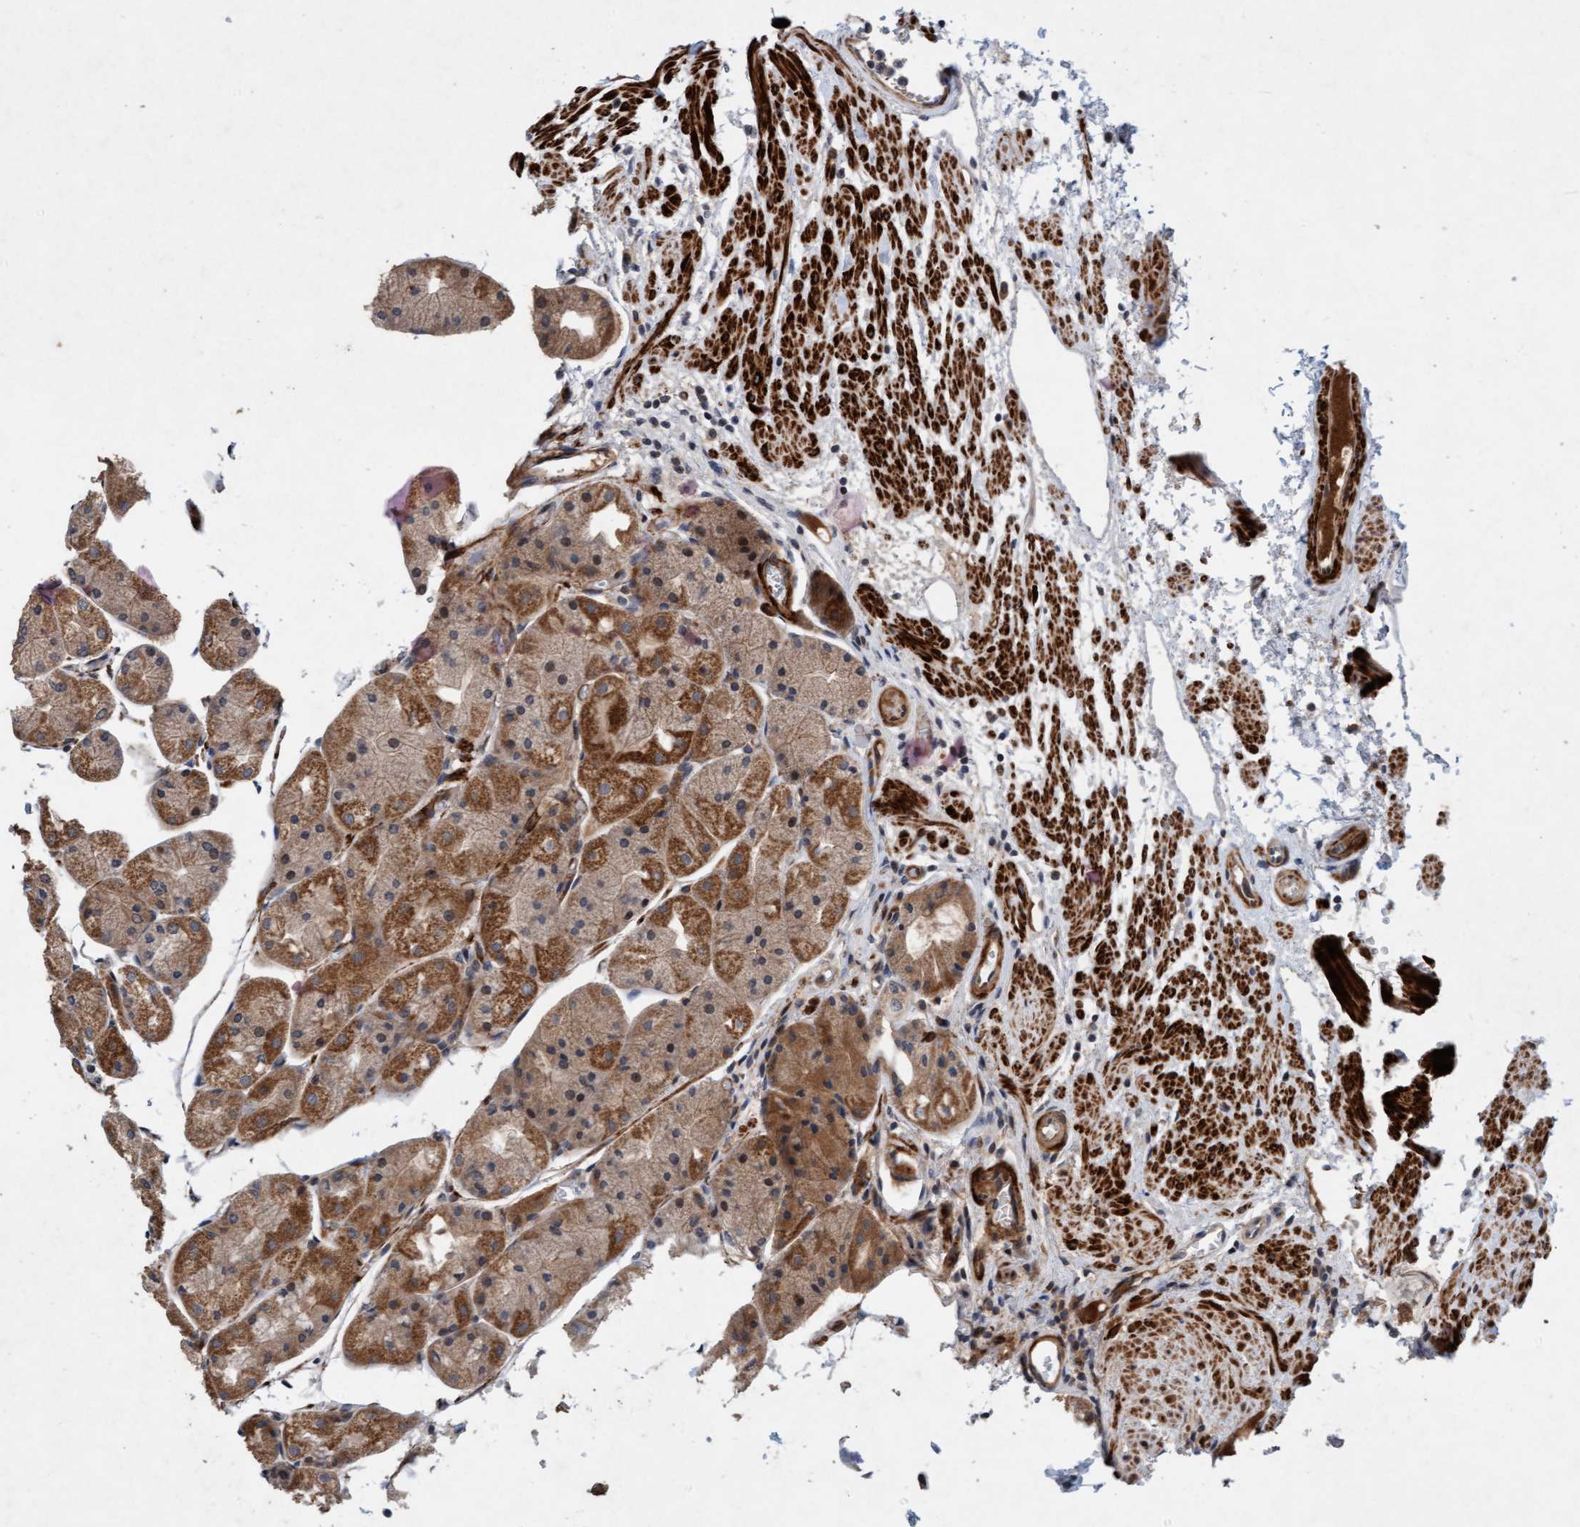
{"staining": {"intensity": "moderate", "quantity": ">75%", "location": "cytoplasmic/membranous"}, "tissue": "stomach", "cell_type": "Glandular cells", "image_type": "normal", "snomed": [{"axis": "morphology", "description": "Normal tissue, NOS"}, {"axis": "topography", "description": "Stomach, upper"}], "caption": "The photomicrograph displays immunohistochemical staining of normal stomach. There is moderate cytoplasmic/membranous positivity is seen in approximately >75% of glandular cells.", "gene": "TMEM70", "patient": {"sex": "male", "age": 72}}